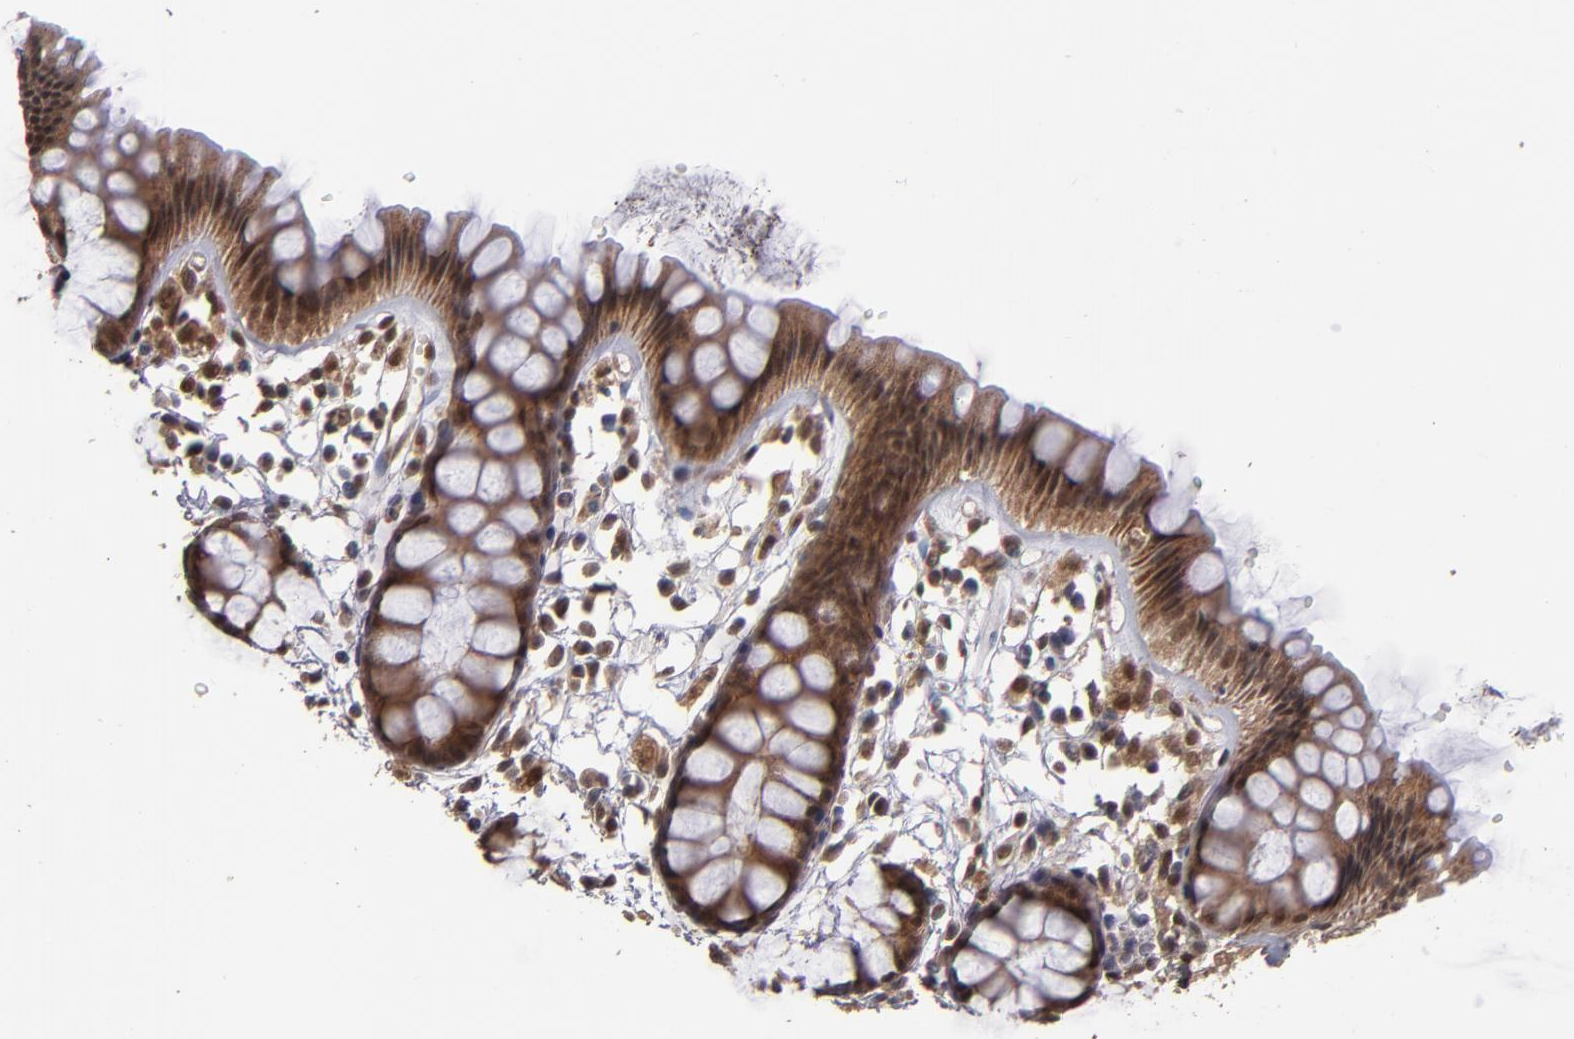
{"staining": {"intensity": "strong", "quantity": ">75%", "location": "cytoplasmic/membranous,nuclear"}, "tissue": "rectum", "cell_type": "Glandular cells", "image_type": "normal", "snomed": [{"axis": "morphology", "description": "Normal tissue, NOS"}, {"axis": "topography", "description": "Rectum"}], "caption": "Immunohistochemistry histopathology image of normal rectum: rectum stained using immunohistochemistry displays high levels of strong protein expression localized specifically in the cytoplasmic/membranous,nuclear of glandular cells, appearing as a cytoplasmic/membranous,nuclear brown color.", "gene": "CUL5", "patient": {"sex": "female", "age": 66}}